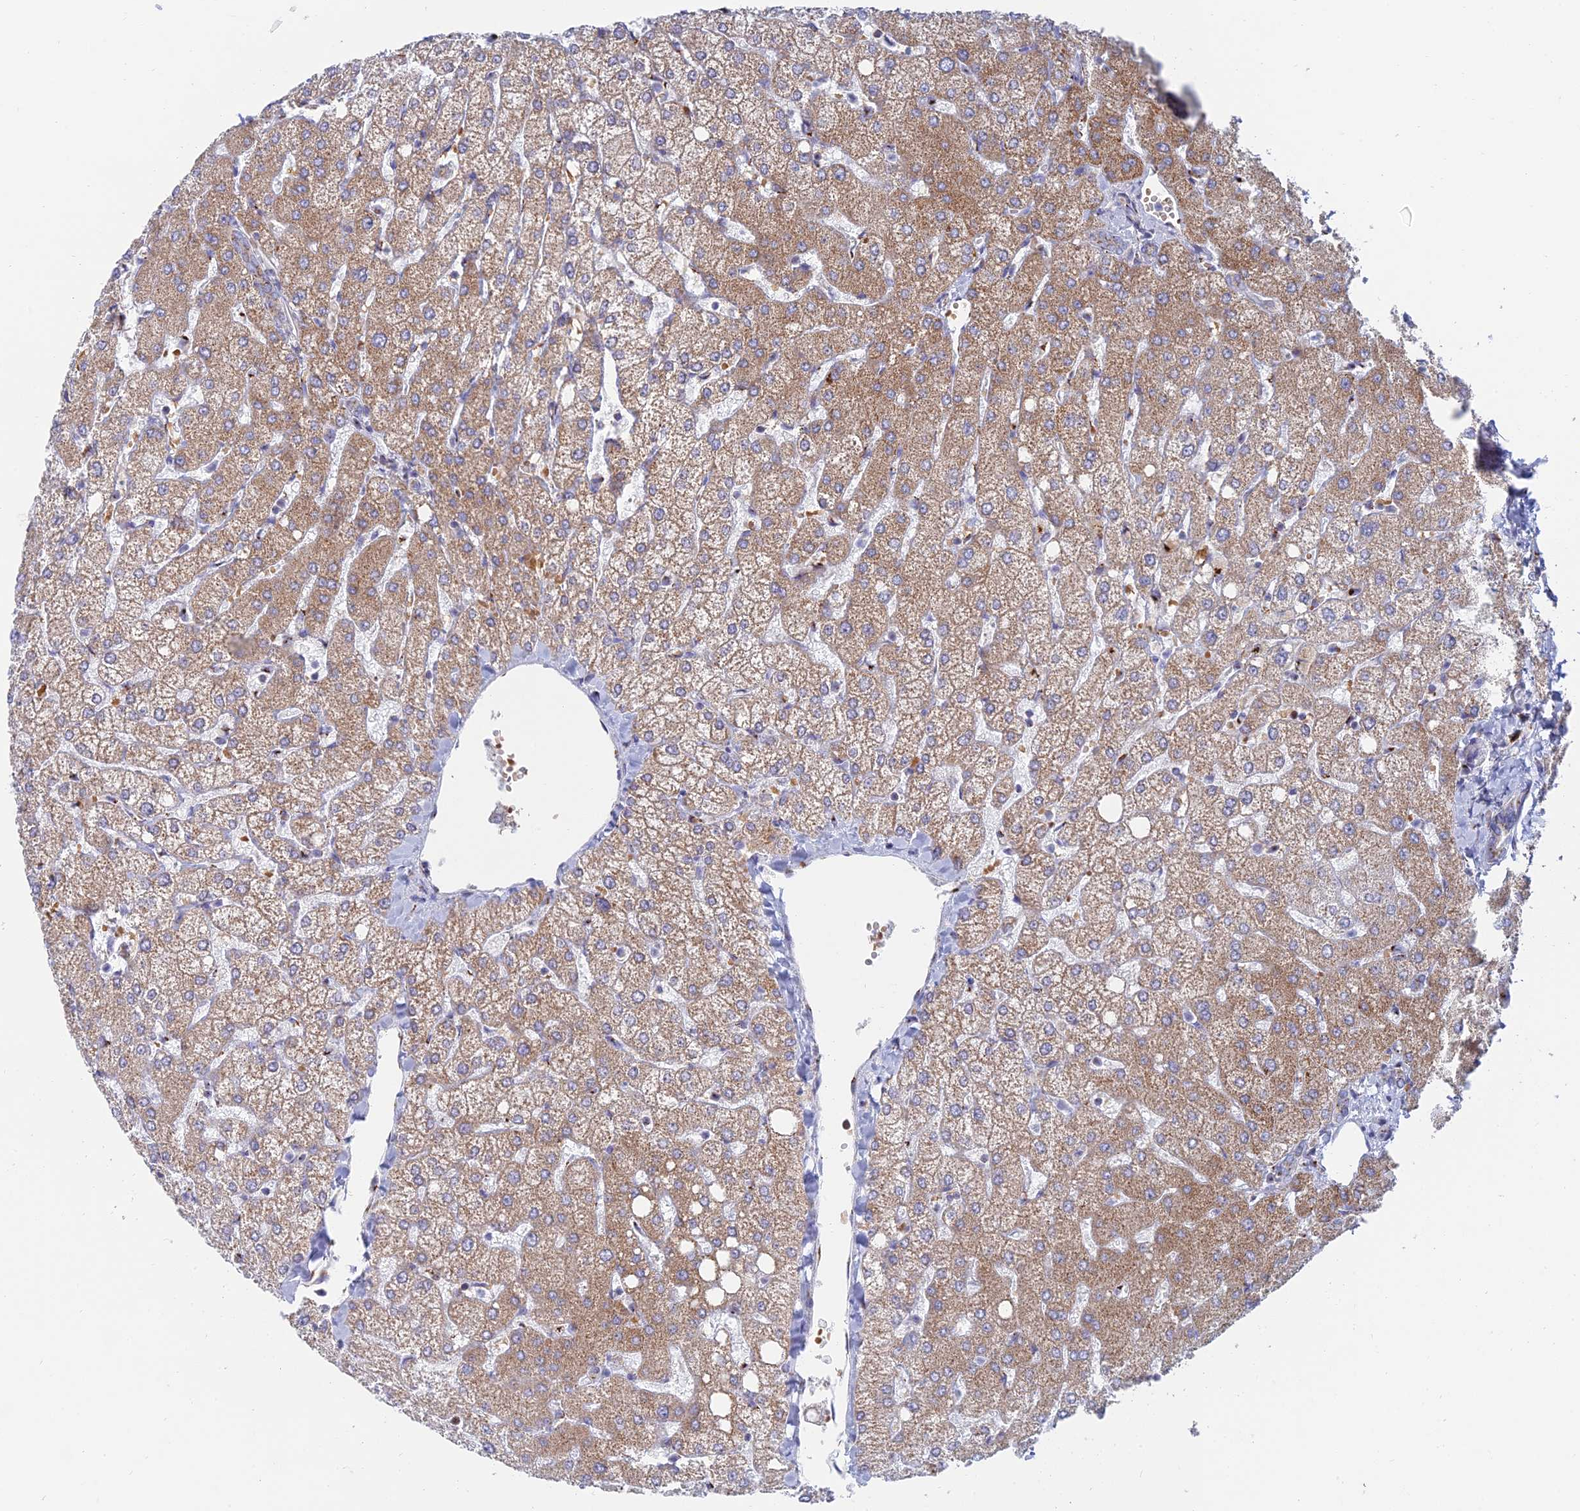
{"staining": {"intensity": "negative", "quantity": "none", "location": "none"}, "tissue": "liver", "cell_type": "Cholangiocytes", "image_type": "normal", "snomed": [{"axis": "morphology", "description": "Normal tissue, NOS"}, {"axis": "topography", "description": "Liver"}], "caption": "This histopathology image is of unremarkable liver stained with immunohistochemistry to label a protein in brown with the nuclei are counter-stained blue. There is no staining in cholangiocytes.", "gene": "ENSG00000267561", "patient": {"sex": "female", "age": 54}}